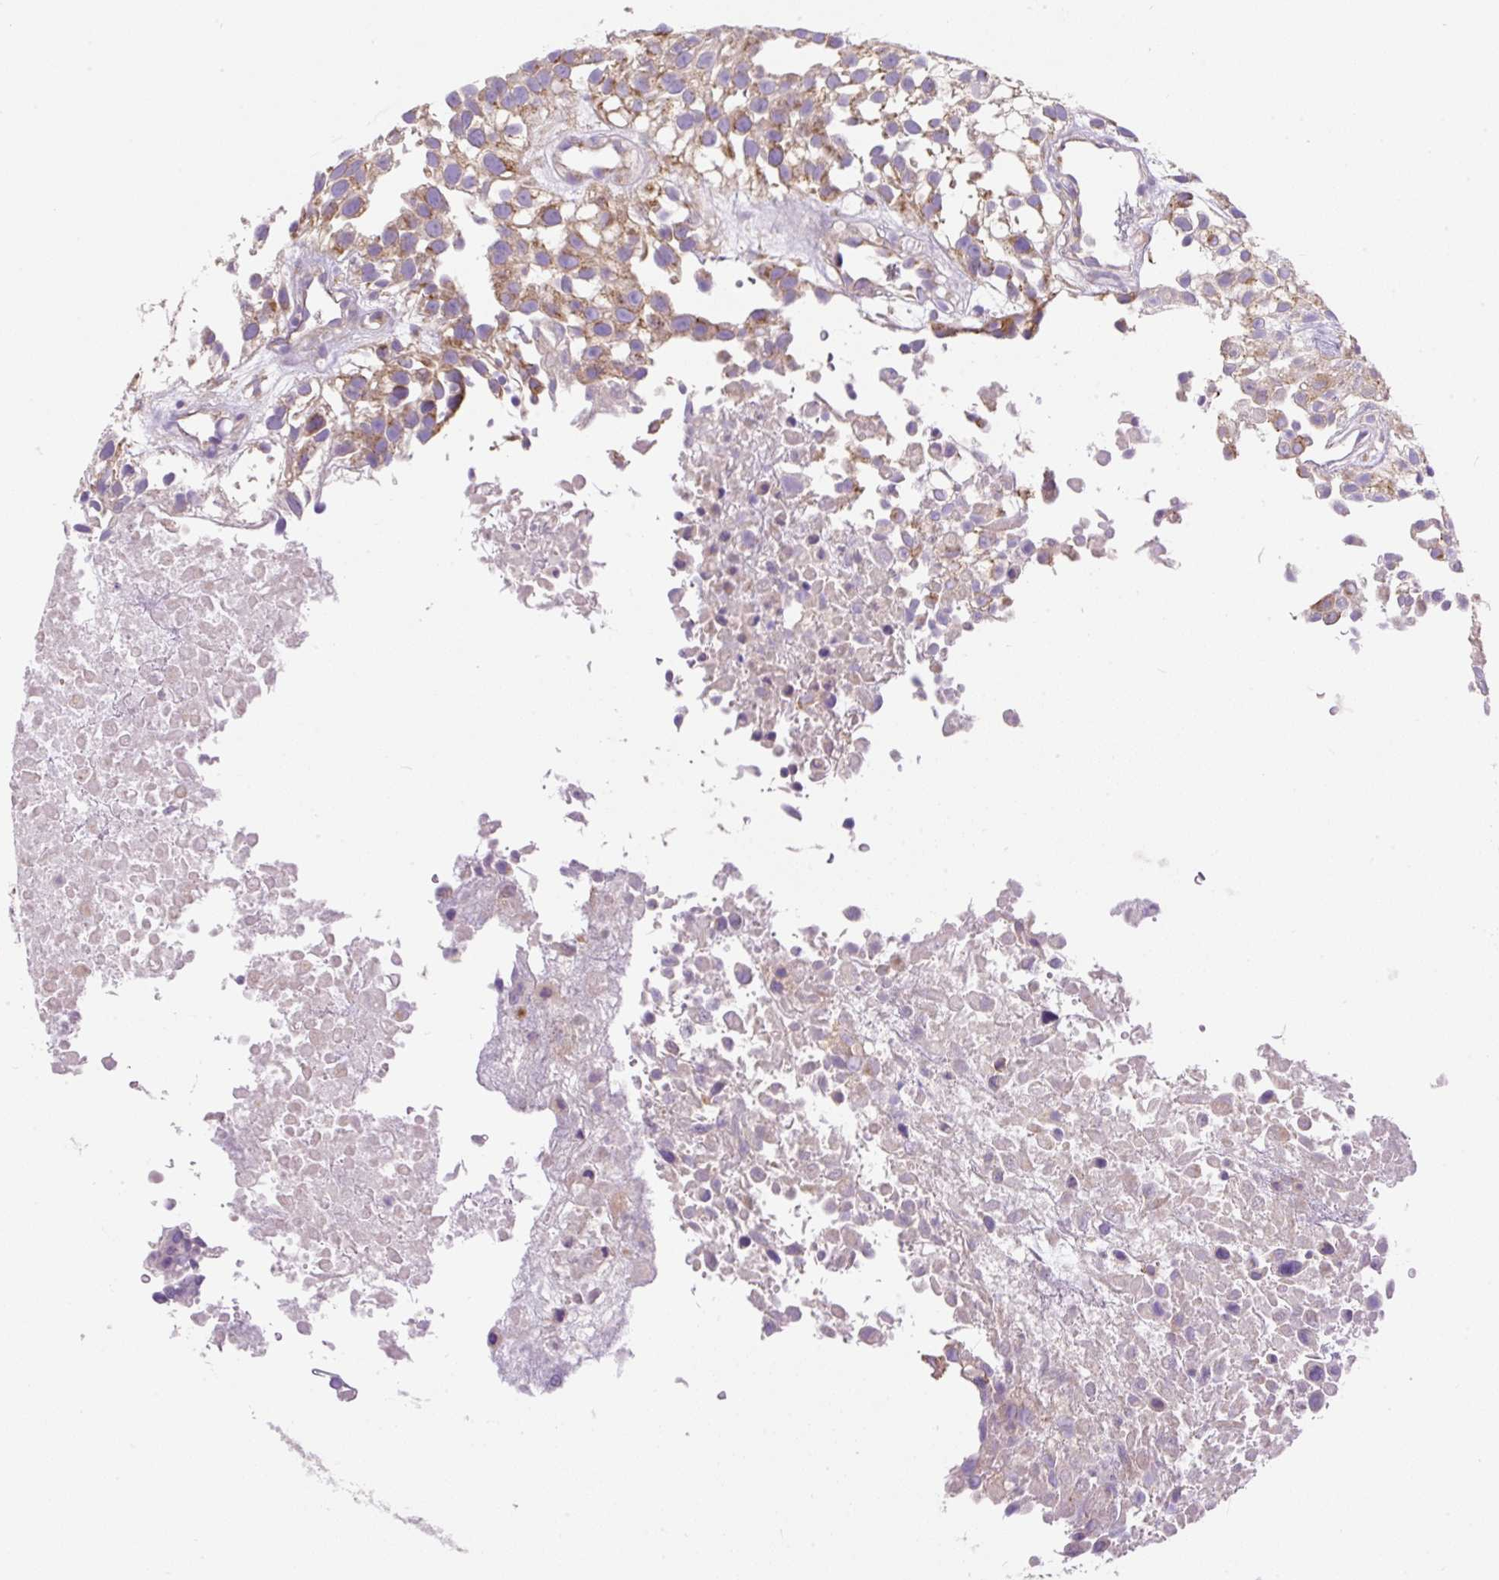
{"staining": {"intensity": "moderate", "quantity": ">75%", "location": "cytoplasmic/membranous"}, "tissue": "urothelial cancer", "cell_type": "Tumor cells", "image_type": "cancer", "snomed": [{"axis": "morphology", "description": "Urothelial carcinoma, High grade"}, {"axis": "topography", "description": "Urinary bladder"}], "caption": "A brown stain shows moderate cytoplasmic/membranous staining of a protein in urothelial cancer tumor cells.", "gene": "SUSD5", "patient": {"sex": "male", "age": 56}}